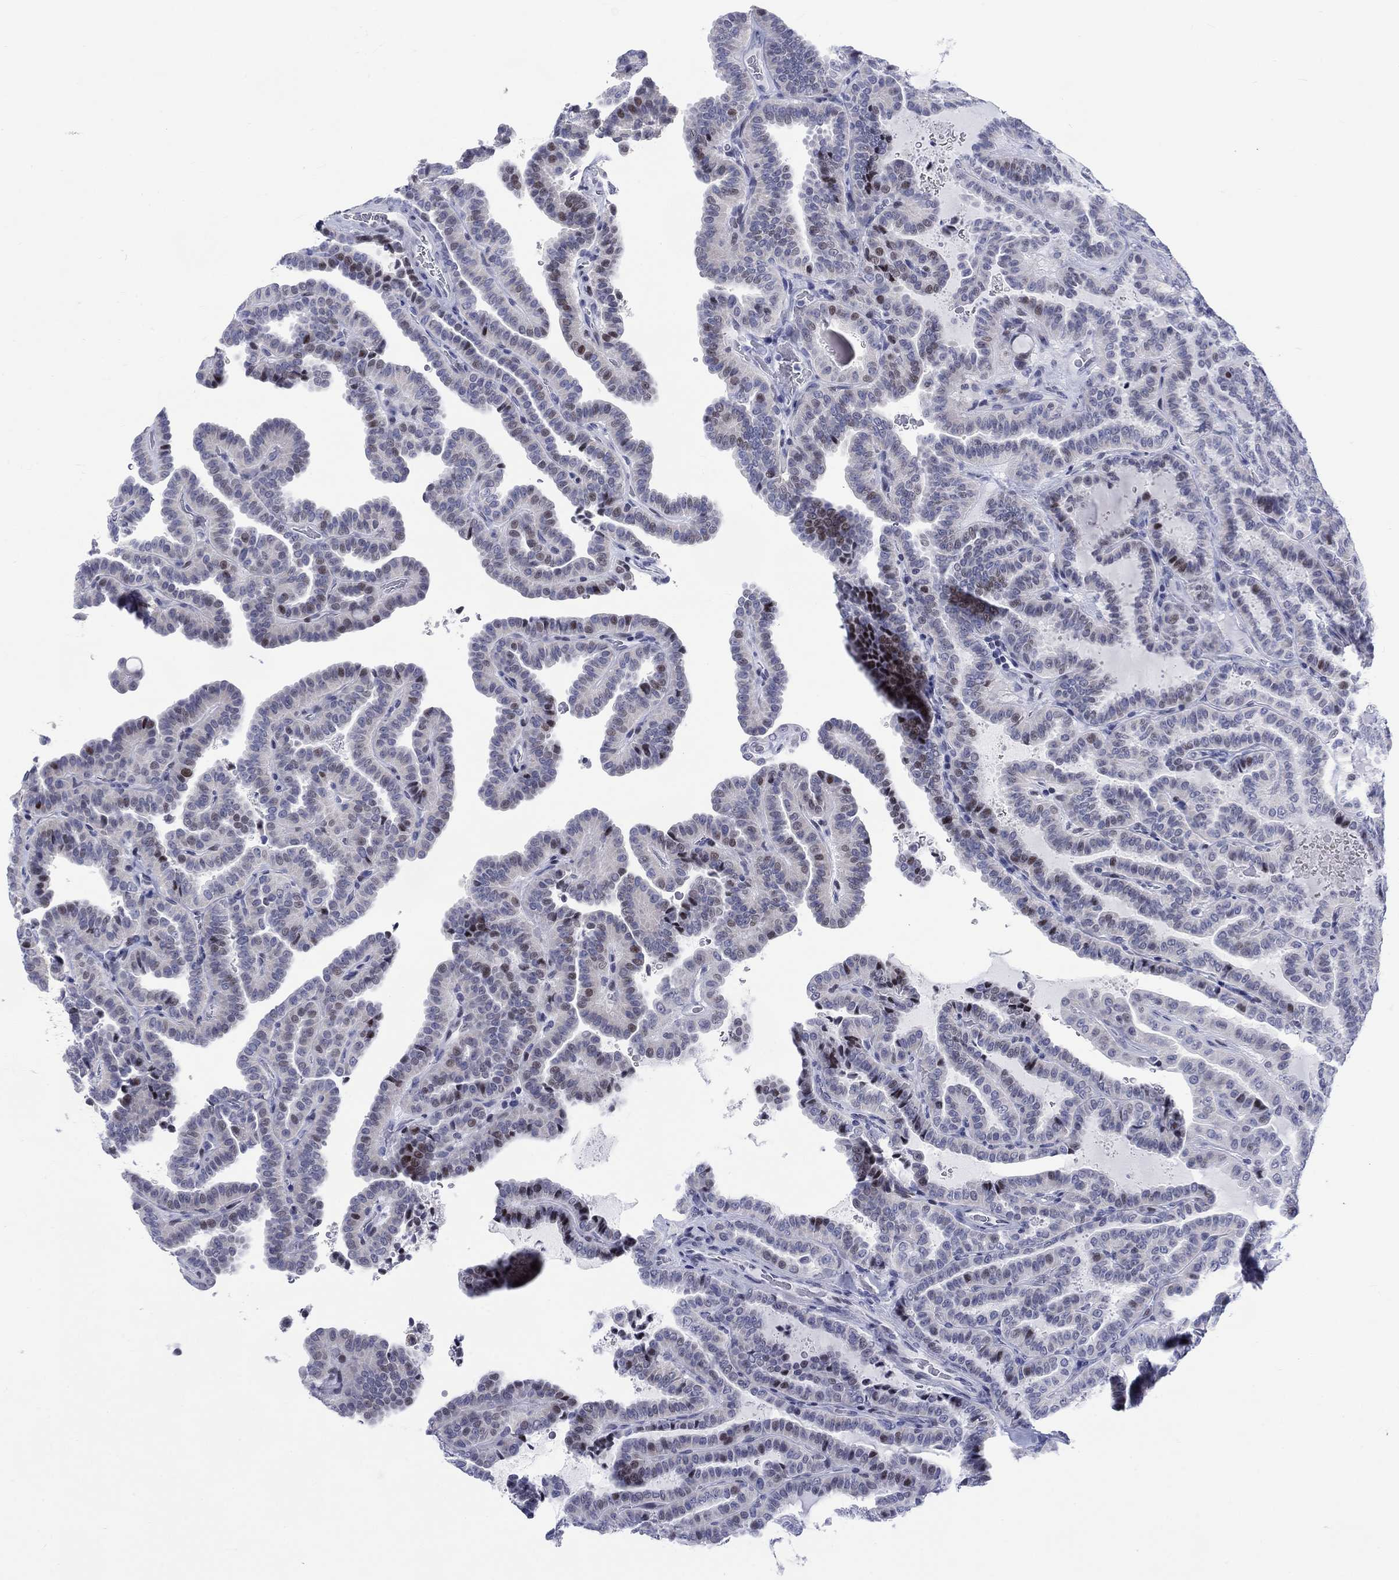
{"staining": {"intensity": "strong", "quantity": "<25%", "location": "nuclear"}, "tissue": "thyroid cancer", "cell_type": "Tumor cells", "image_type": "cancer", "snomed": [{"axis": "morphology", "description": "Papillary adenocarcinoma, NOS"}, {"axis": "topography", "description": "Thyroid gland"}], "caption": "This image displays IHC staining of human thyroid cancer, with medium strong nuclear positivity in about <25% of tumor cells.", "gene": "CDCA2", "patient": {"sex": "female", "age": 39}}